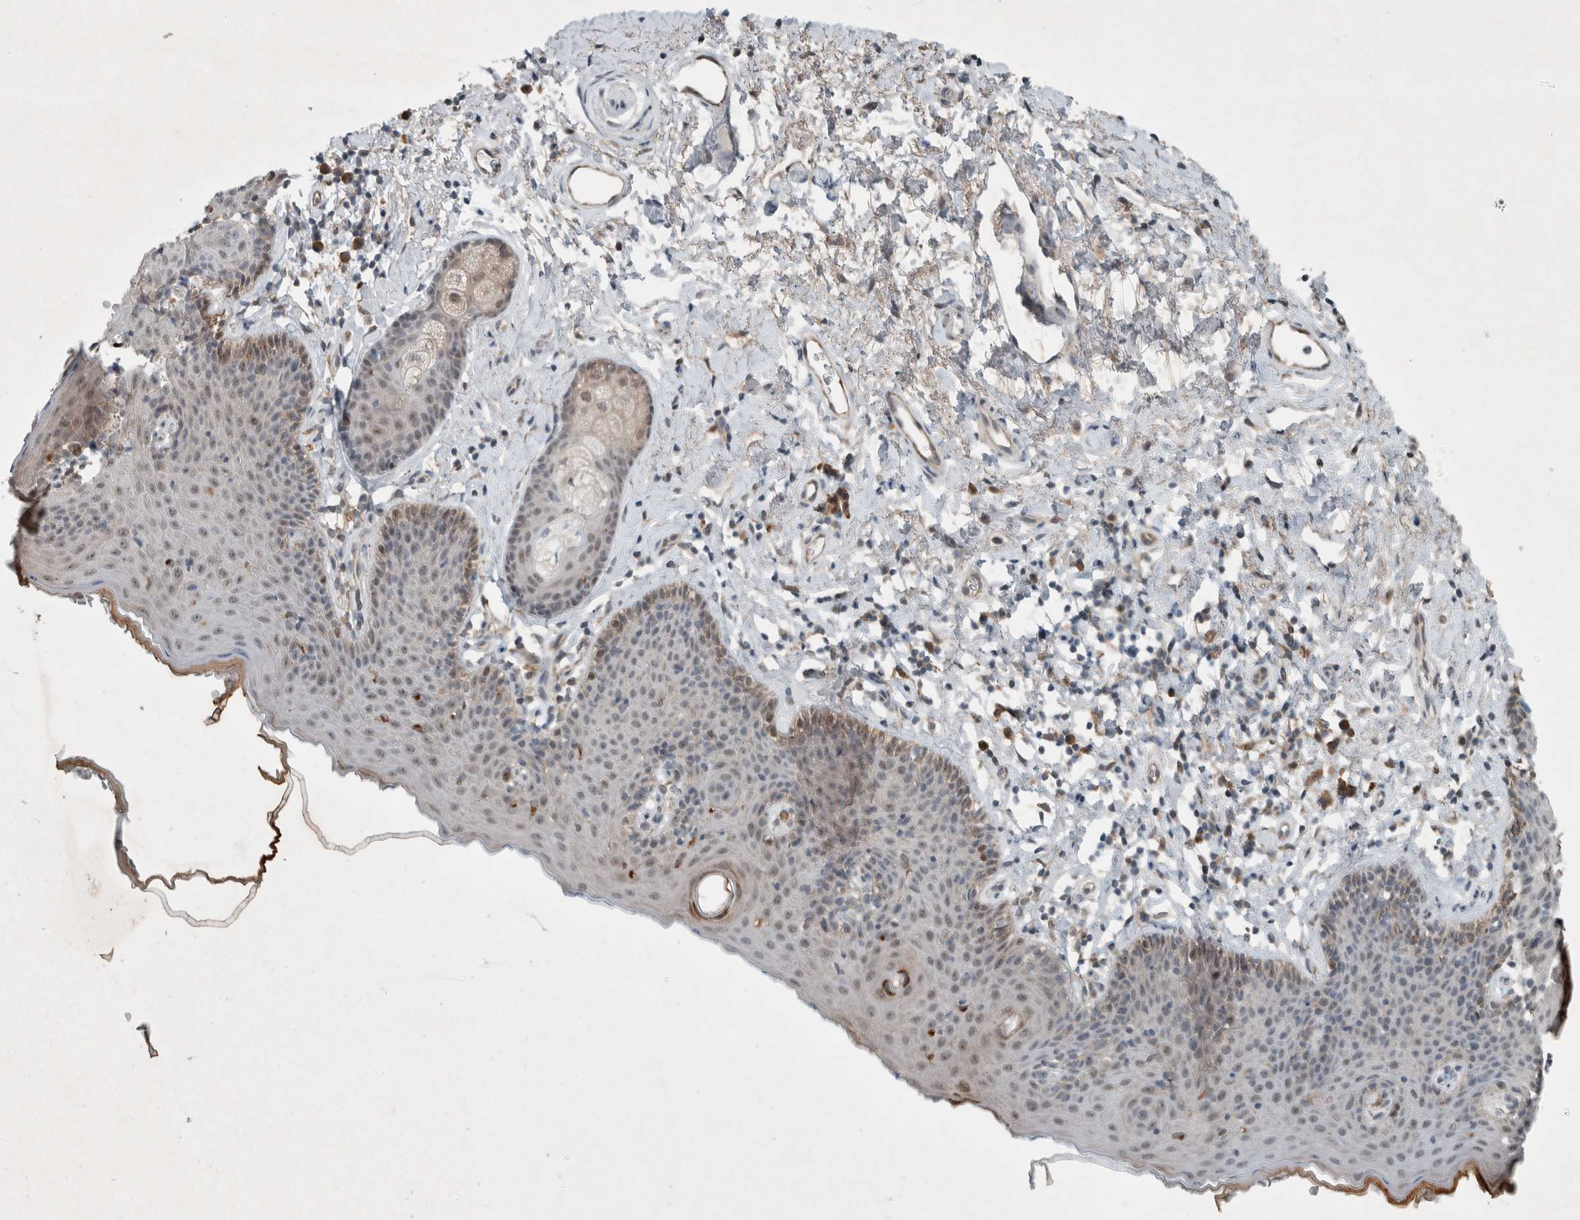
{"staining": {"intensity": "strong", "quantity": "<25%", "location": "cytoplasmic/membranous"}, "tissue": "skin", "cell_type": "Epidermal cells", "image_type": "normal", "snomed": [{"axis": "morphology", "description": "Normal tissue, NOS"}, {"axis": "topography", "description": "Vulva"}], "caption": "Protein analysis of normal skin shows strong cytoplasmic/membranous expression in approximately <25% of epidermal cells. Immunohistochemistry stains the protein of interest in brown and the nuclei are stained blue.", "gene": "ENSG00000285245", "patient": {"sex": "female", "age": 66}}